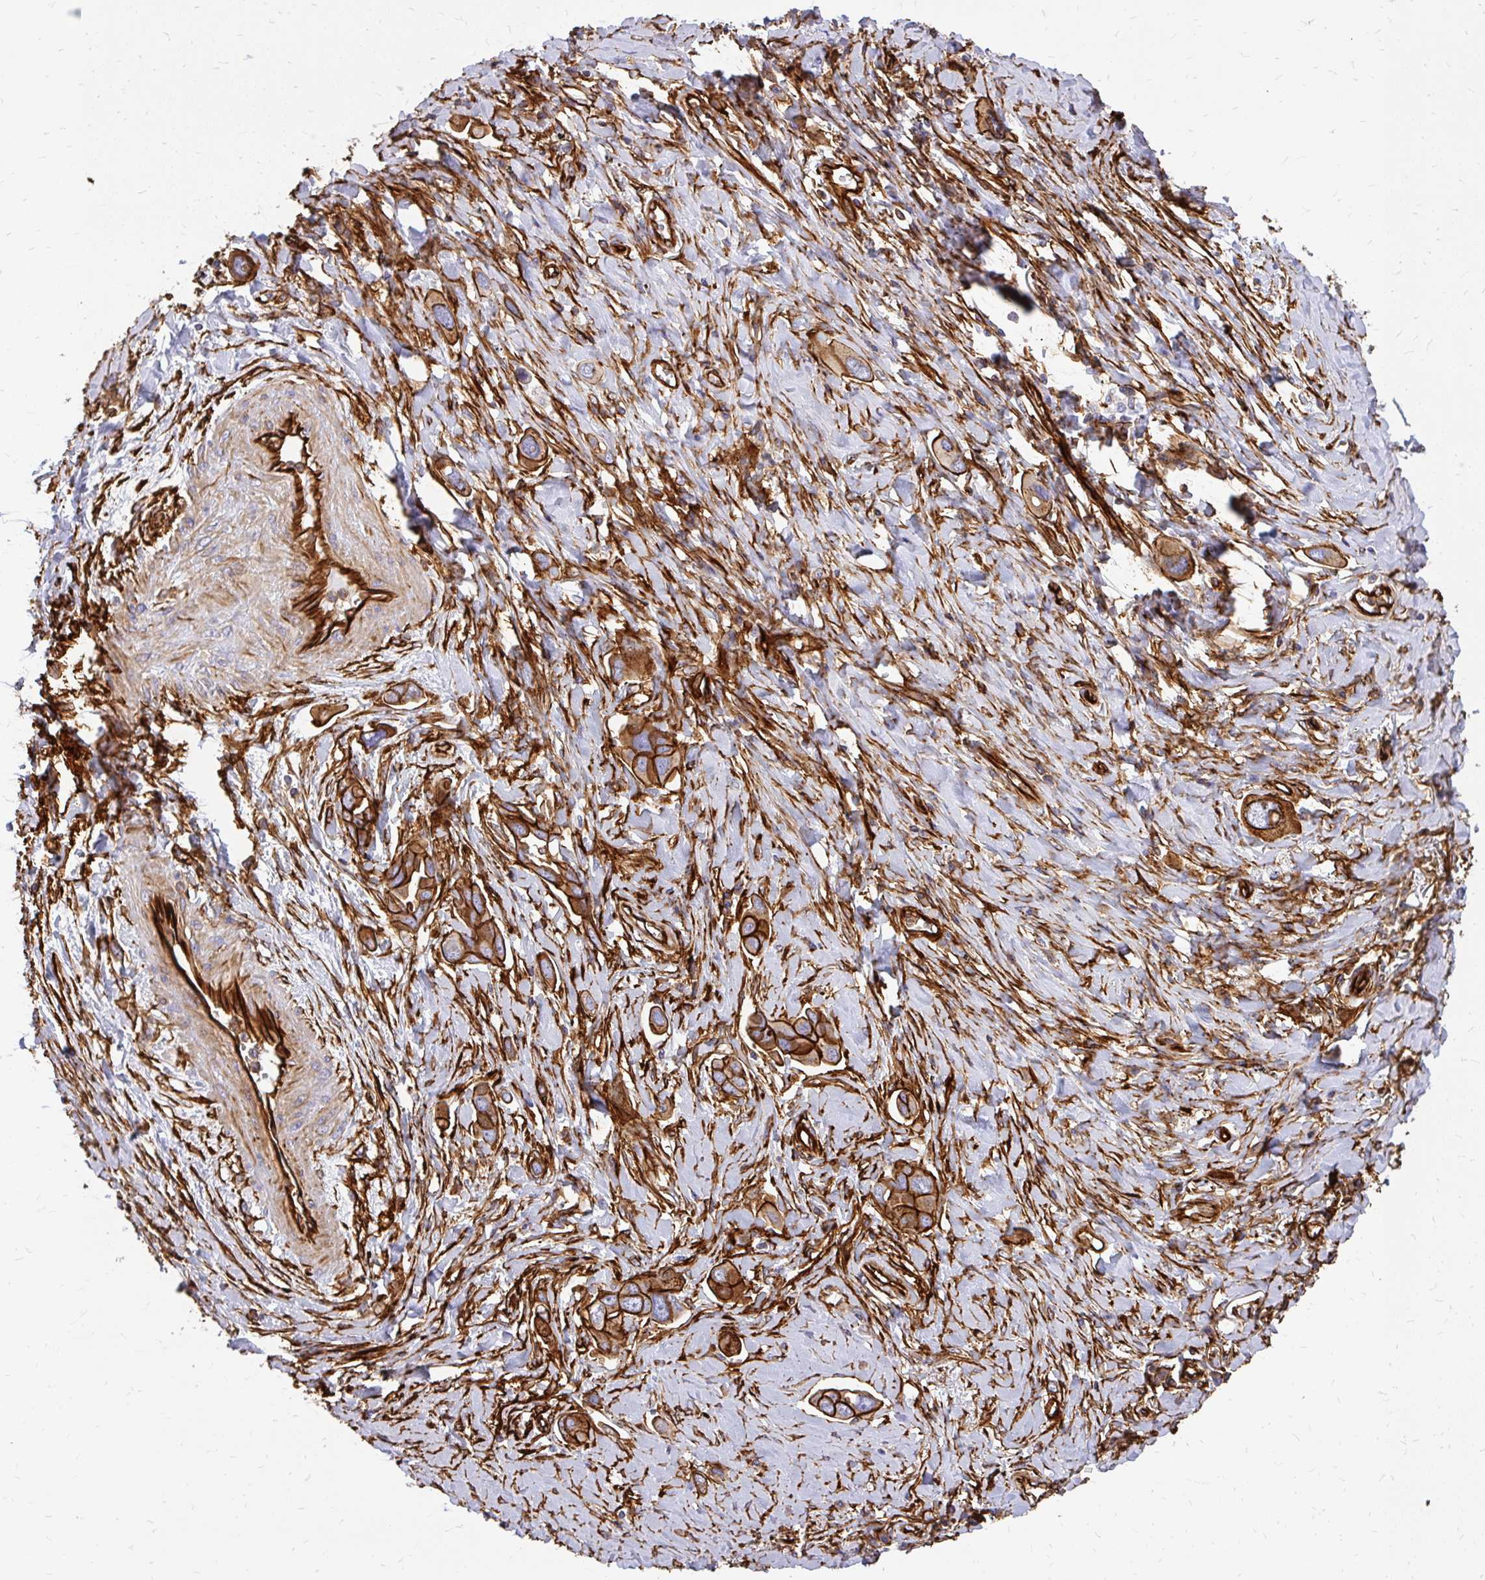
{"staining": {"intensity": "strong", "quantity": ">75%", "location": "cytoplasmic/membranous"}, "tissue": "lung cancer", "cell_type": "Tumor cells", "image_type": "cancer", "snomed": [{"axis": "morphology", "description": "Adenocarcinoma, NOS"}, {"axis": "topography", "description": "Lung"}], "caption": "Lung cancer tissue demonstrates strong cytoplasmic/membranous staining in approximately >75% of tumor cells, visualized by immunohistochemistry. Nuclei are stained in blue.", "gene": "MAP1LC3B", "patient": {"sex": "male", "age": 76}}